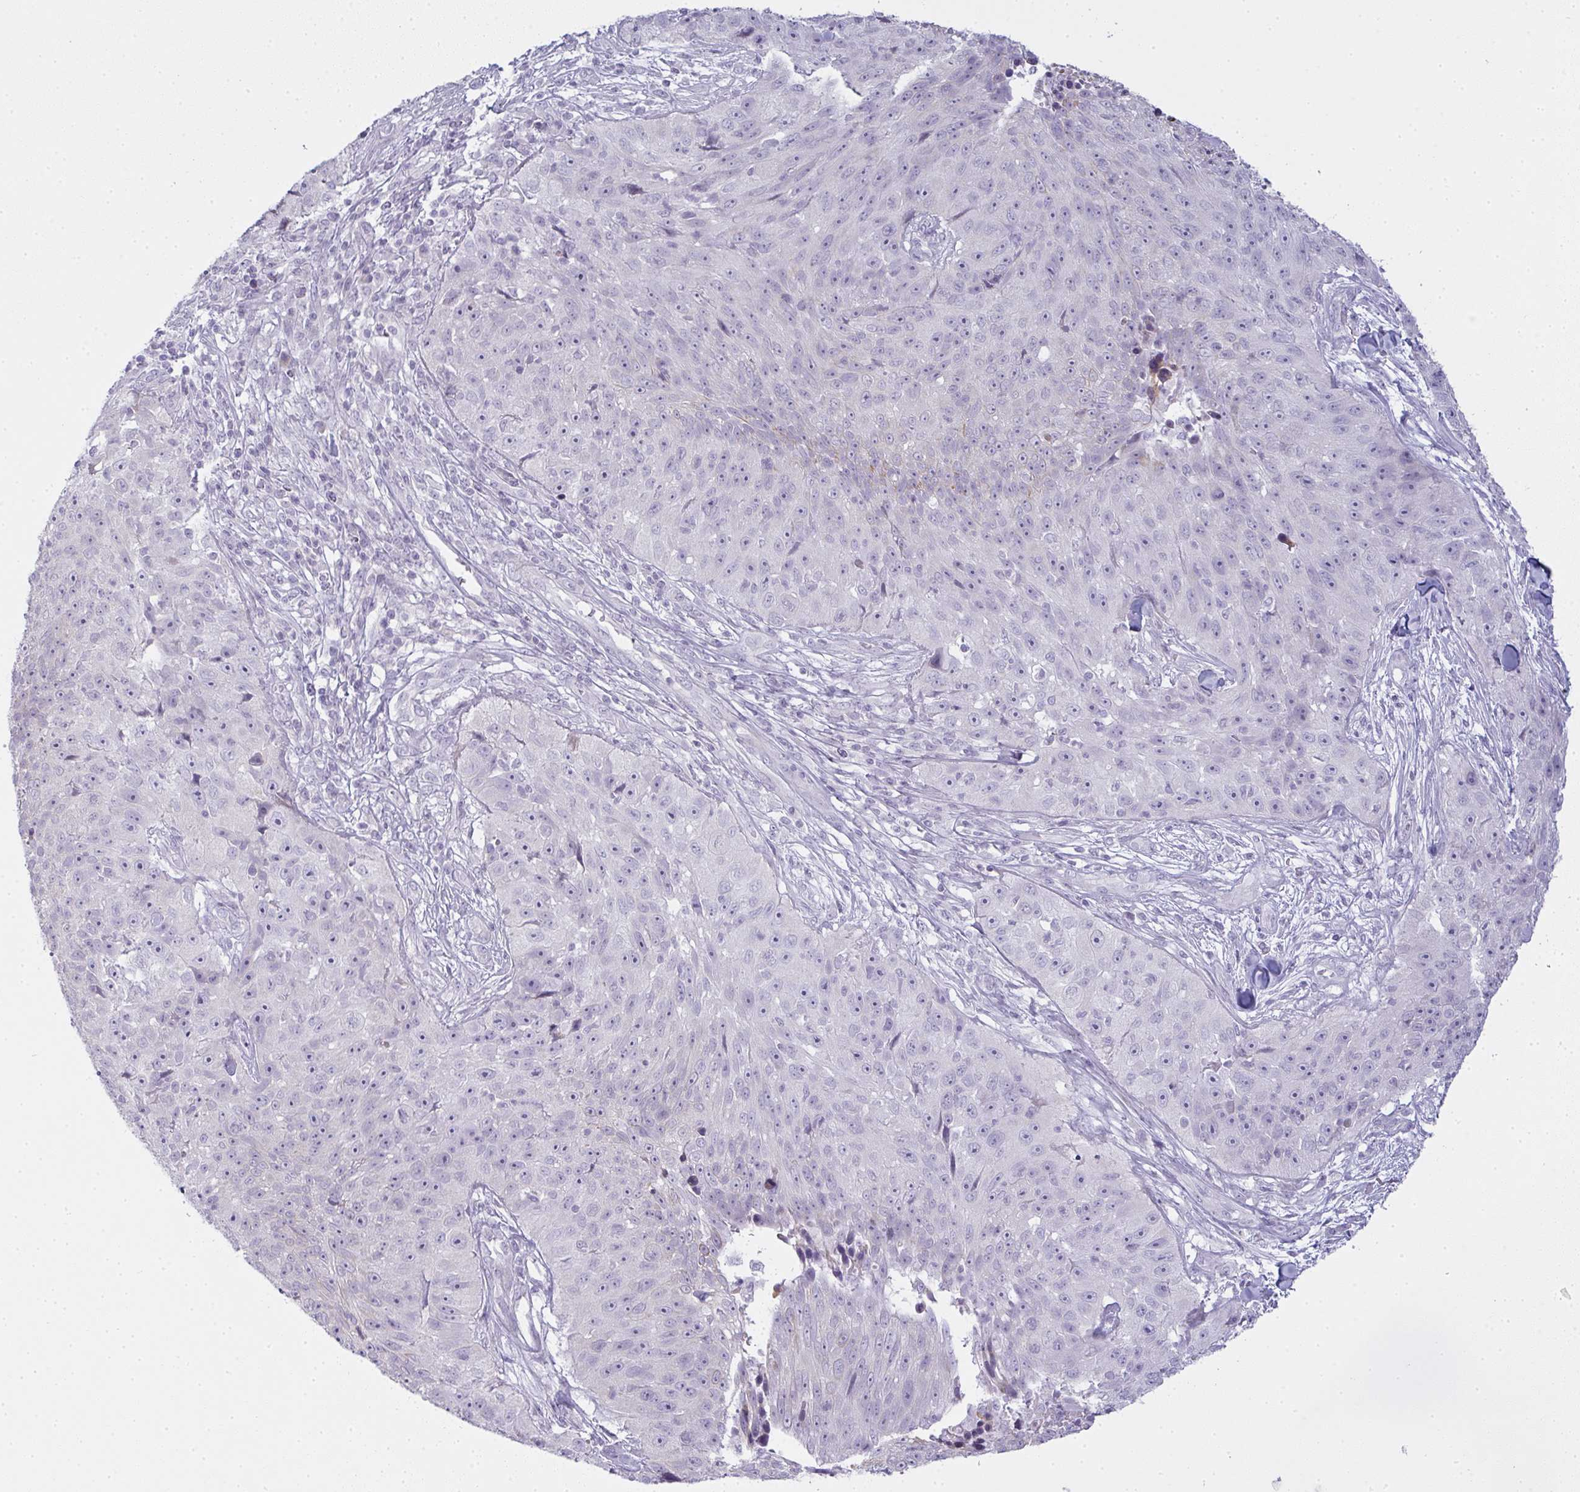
{"staining": {"intensity": "moderate", "quantity": "<25%", "location": "cytoplasmic/membranous"}, "tissue": "skin cancer", "cell_type": "Tumor cells", "image_type": "cancer", "snomed": [{"axis": "morphology", "description": "Squamous cell carcinoma, NOS"}, {"axis": "topography", "description": "Skin"}], "caption": "Protein expression analysis of human squamous cell carcinoma (skin) reveals moderate cytoplasmic/membranous positivity in about <25% of tumor cells.", "gene": "SIRPB2", "patient": {"sex": "female", "age": 87}}